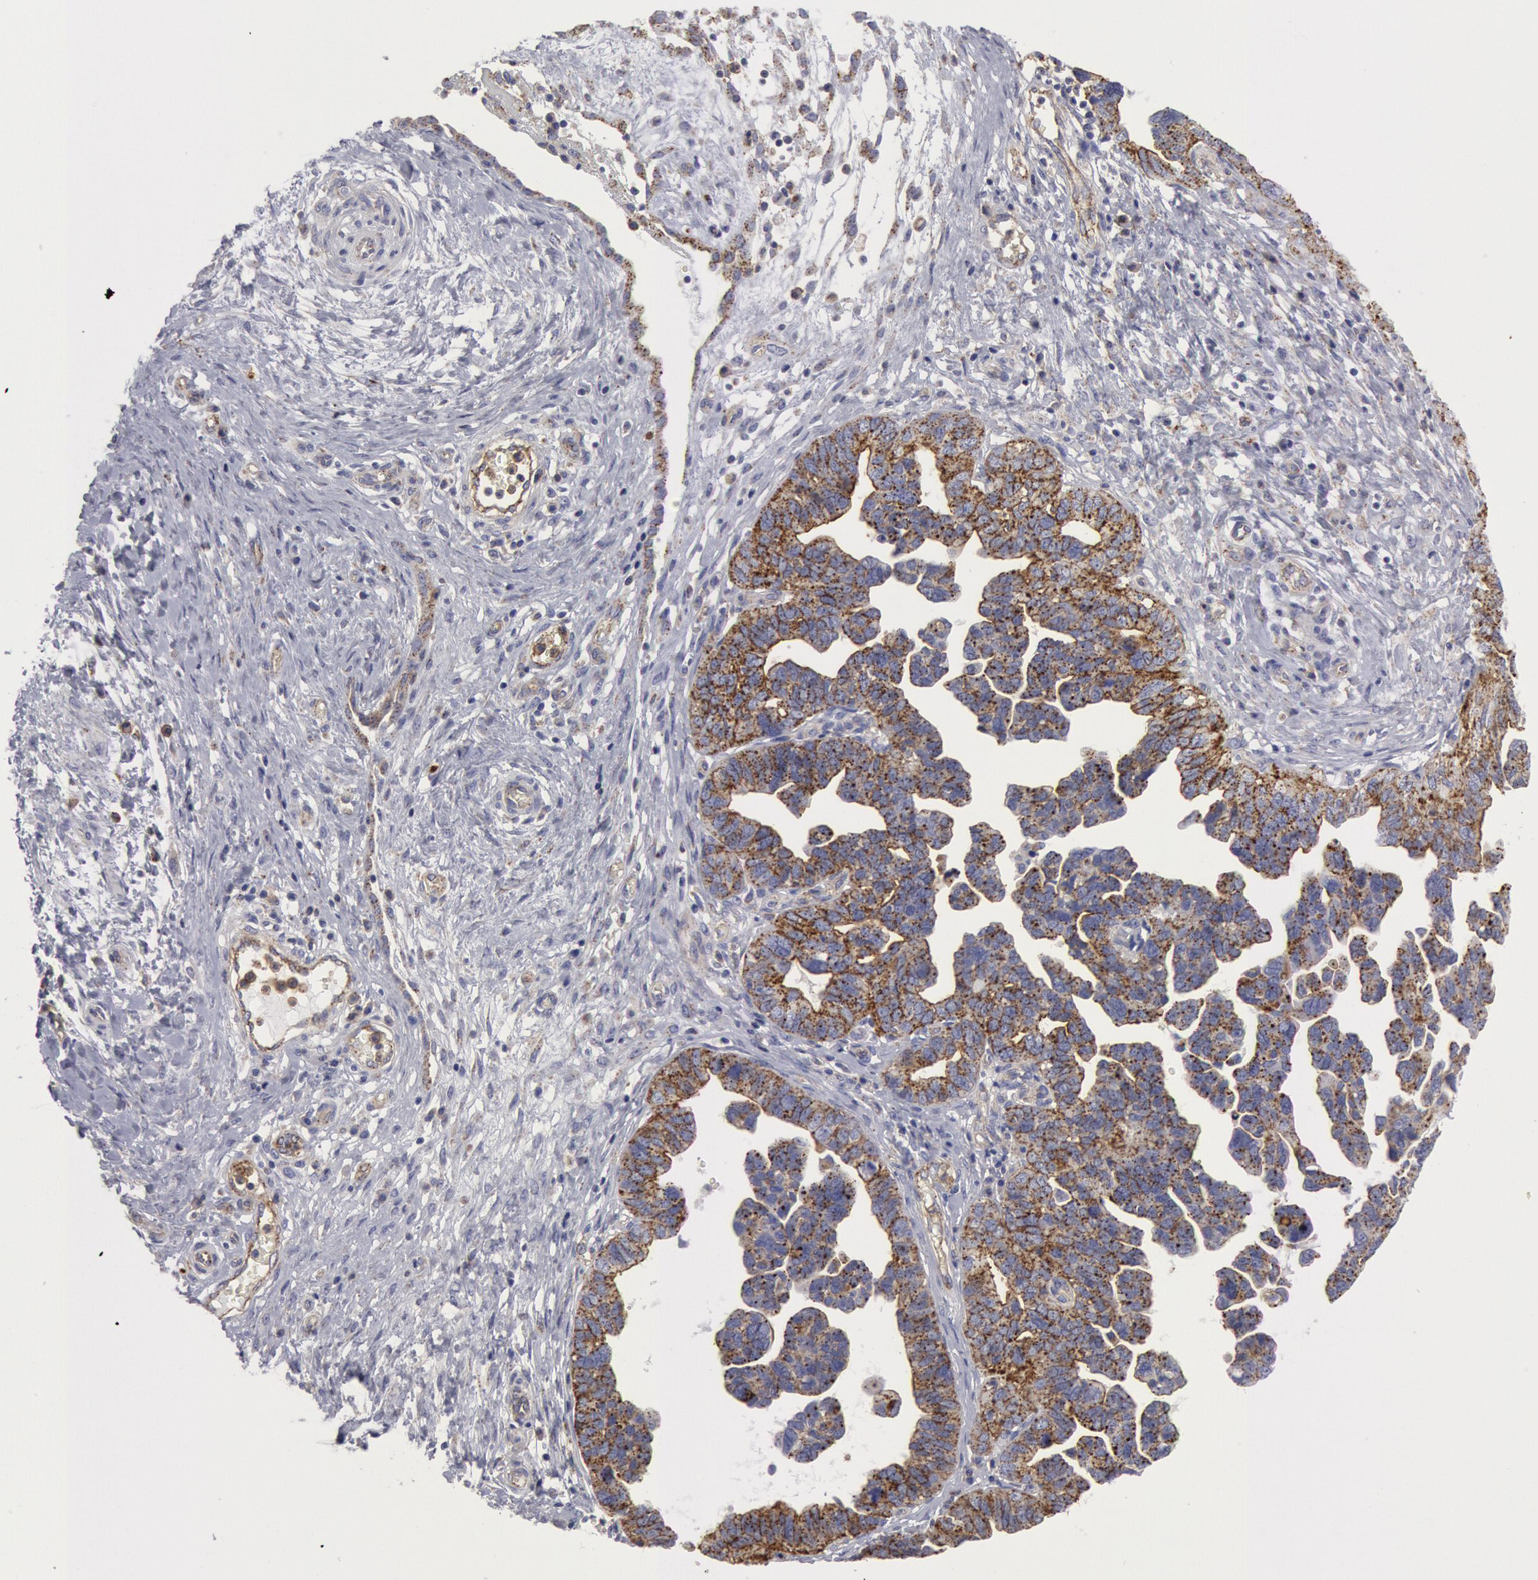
{"staining": {"intensity": "moderate", "quantity": "25%-75%", "location": "cytoplasmic/membranous"}, "tissue": "ovarian cancer", "cell_type": "Tumor cells", "image_type": "cancer", "snomed": [{"axis": "morphology", "description": "Cystadenocarcinoma, serous, NOS"}, {"axis": "topography", "description": "Ovary"}], "caption": "Brown immunohistochemical staining in serous cystadenocarcinoma (ovarian) demonstrates moderate cytoplasmic/membranous expression in approximately 25%-75% of tumor cells.", "gene": "FLOT1", "patient": {"sex": "female", "age": 64}}